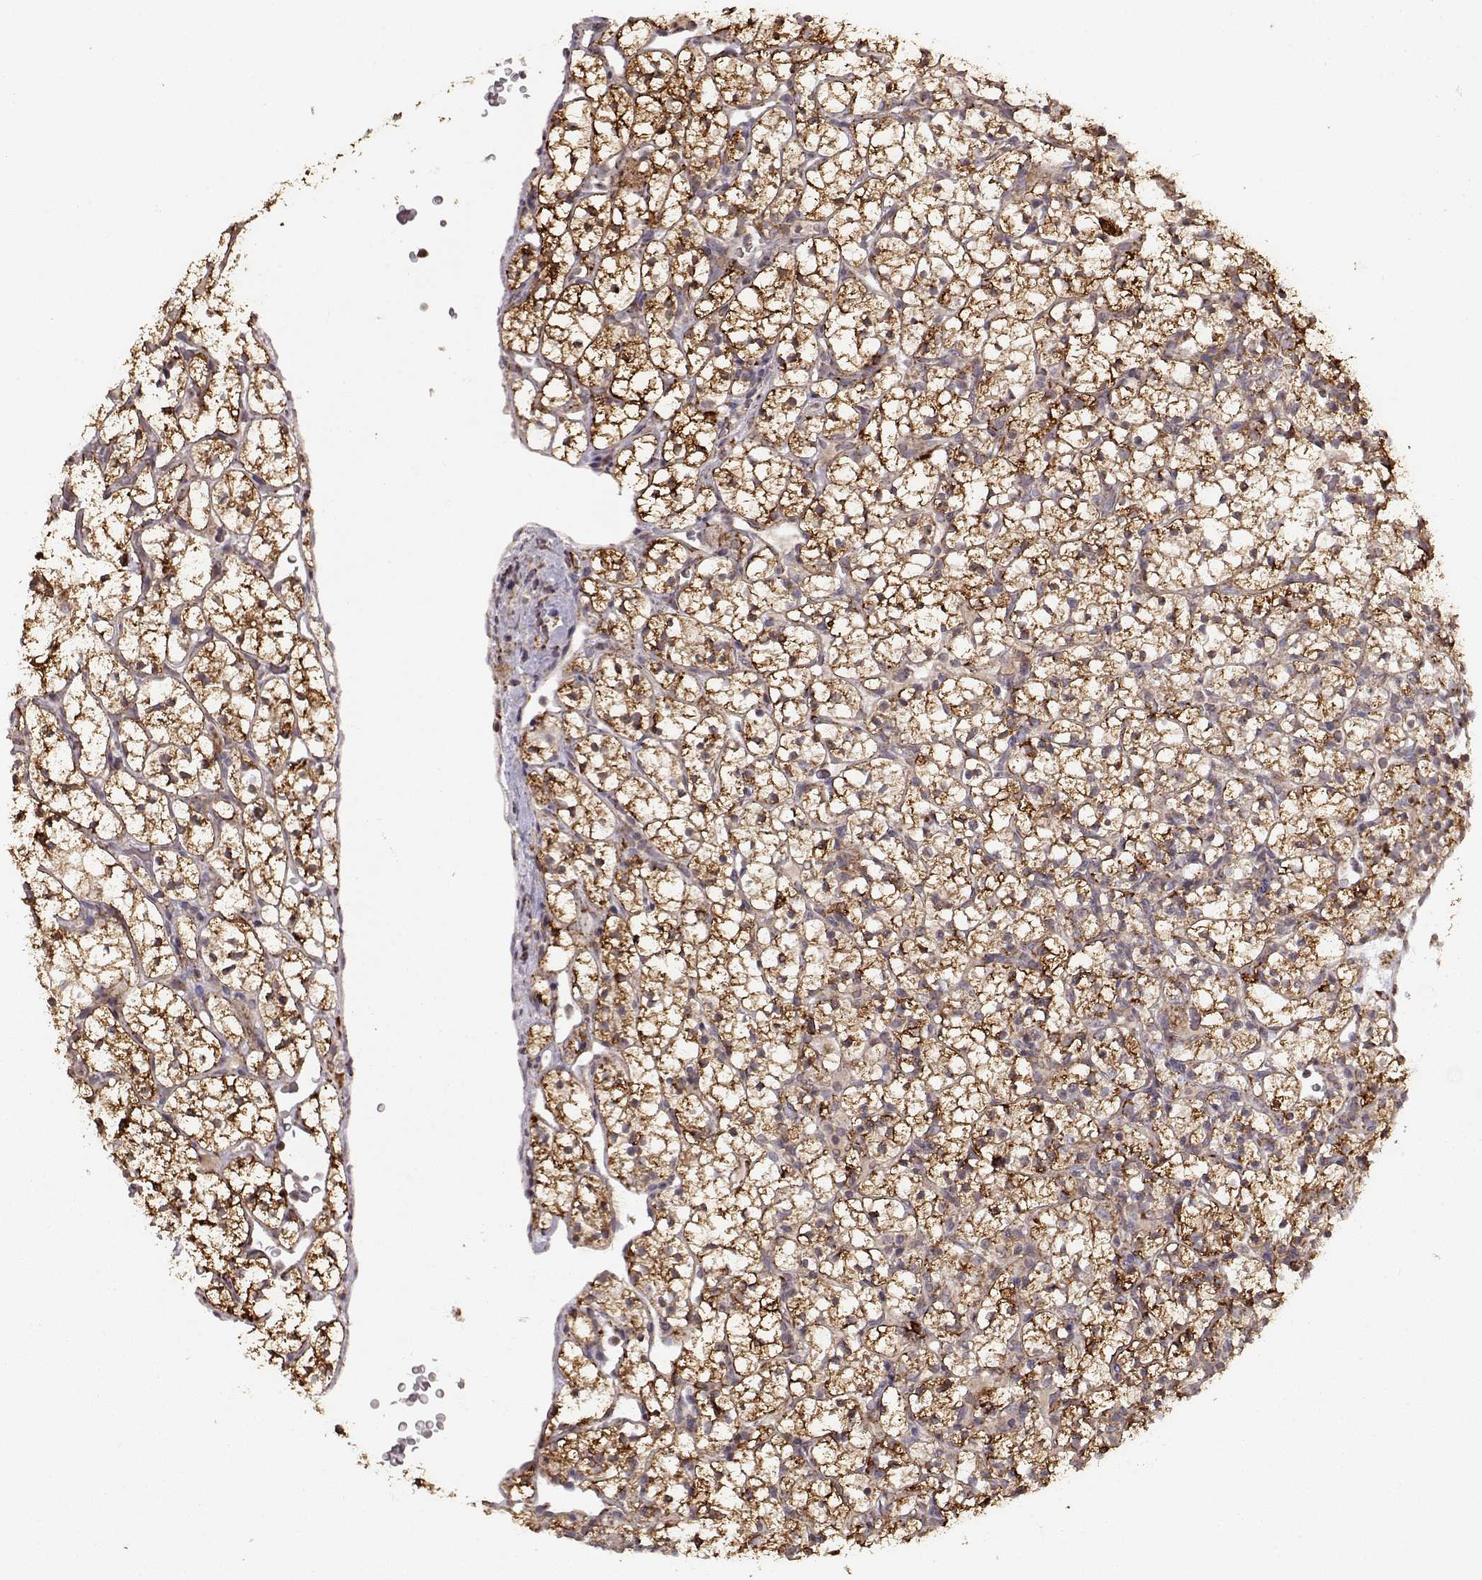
{"staining": {"intensity": "strong", "quantity": ">75%", "location": "cytoplasmic/membranous"}, "tissue": "renal cancer", "cell_type": "Tumor cells", "image_type": "cancer", "snomed": [{"axis": "morphology", "description": "Adenocarcinoma, NOS"}, {"axis": "topography", "description": "Kidney"}], "caption": "Human adenocarcinoma (renal) stained with a brown dye shows strong cytoplasmic/membranous positive expression in approximately >75% of tumor cells.", "gene": "CMTM3", "patient": {"sex": "female", "age": 89}}